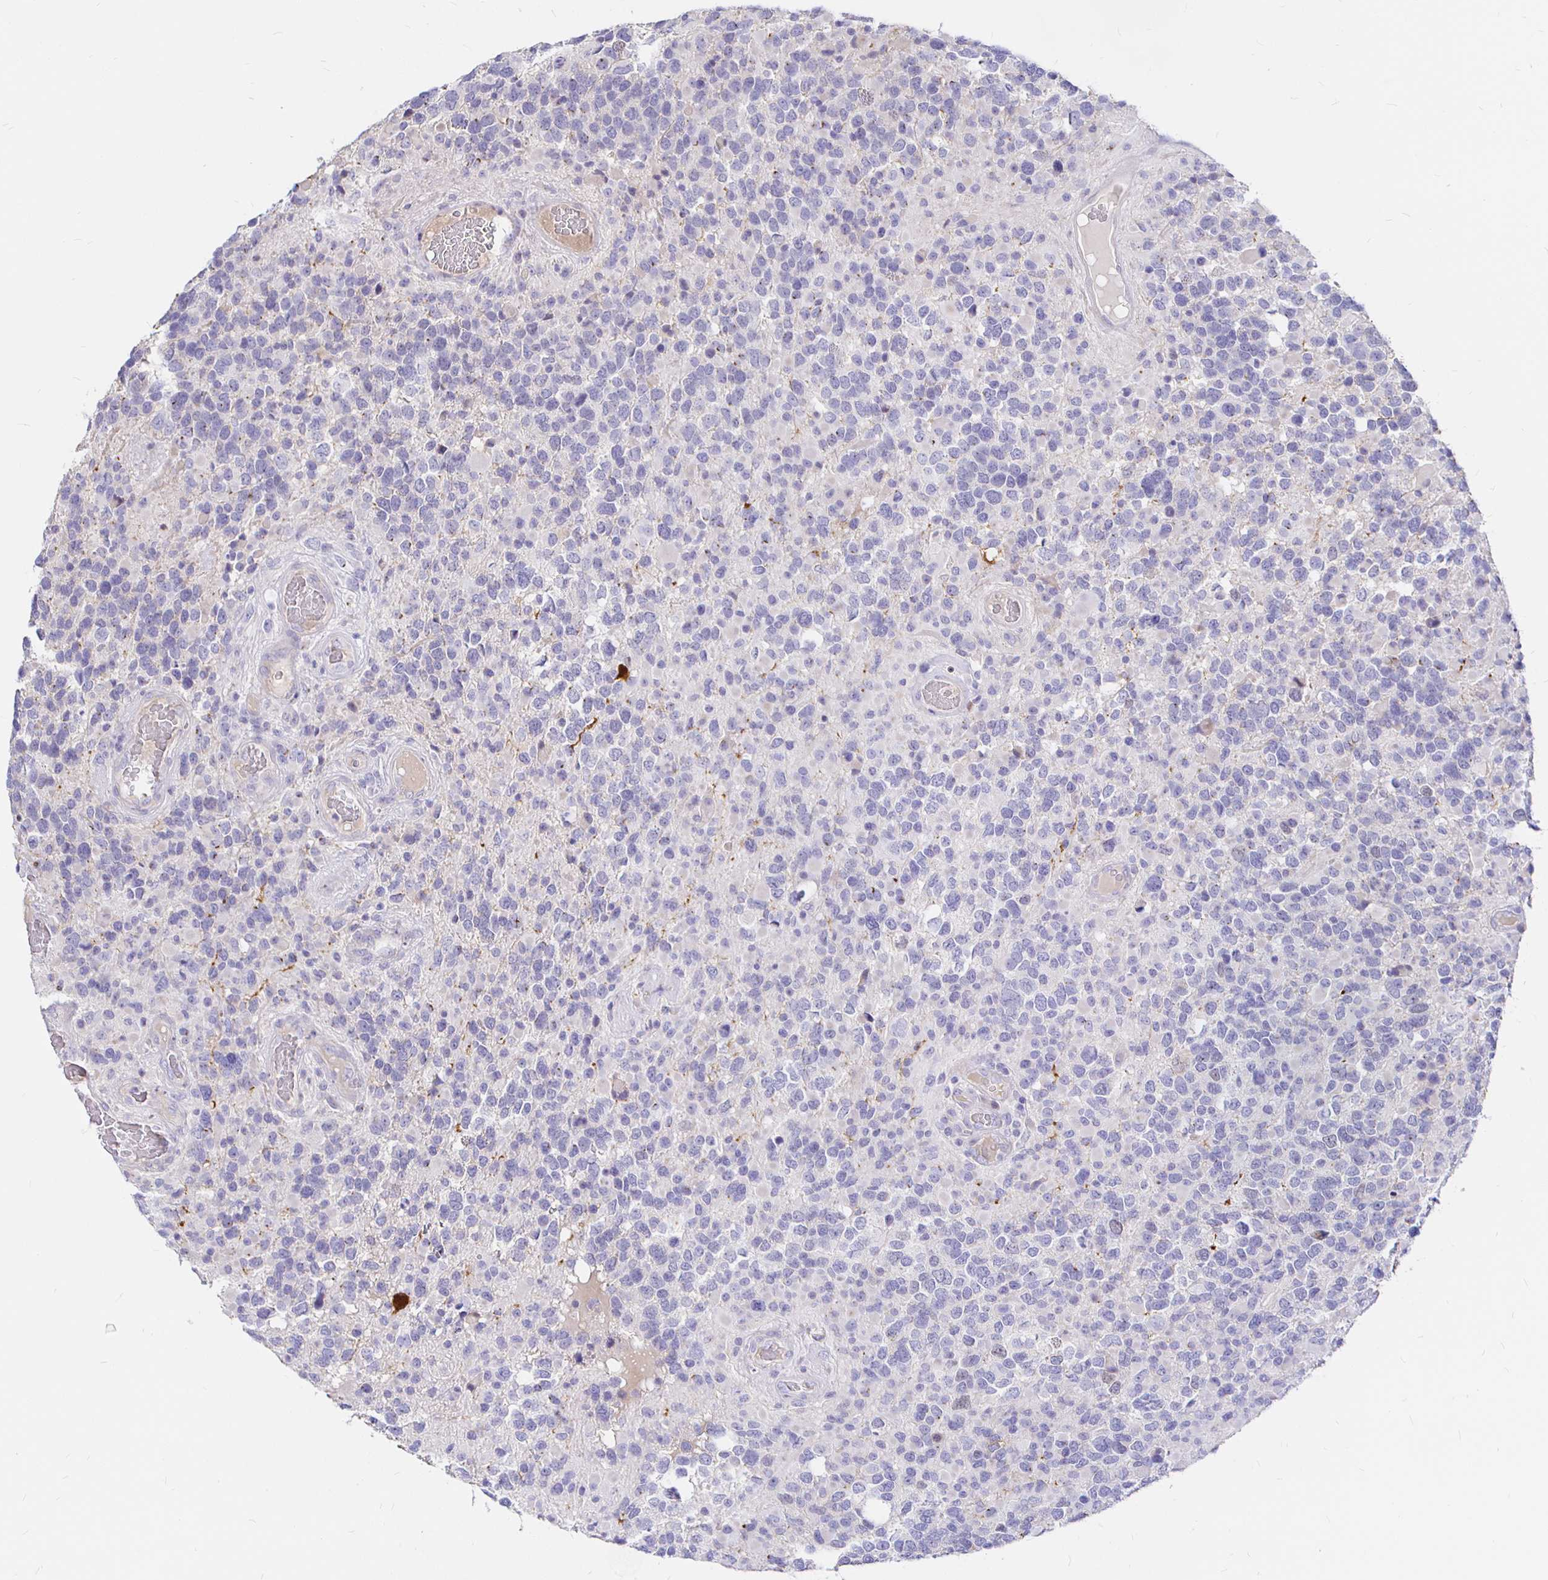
{"staining": {"intensity": "negative", "quantity": "none", "location": "none"}, "tissue": "glioma", "cell_type": "Tumor cells", "image_type": "cancer", "snomed": [{"axis": "morphology", "description": "Glioma, malignant, High grade"}, {"axis": "topography", "description": "Brain"}], "caption": "This is a micrograph of immunohistochemistry staining of glioma, which shows no expression in tumor cells. (Brightfield microscopy of DAB IHC at high magnification).", "gene": "NECAB1", "patient": {"sex": "female", "age": 40}}